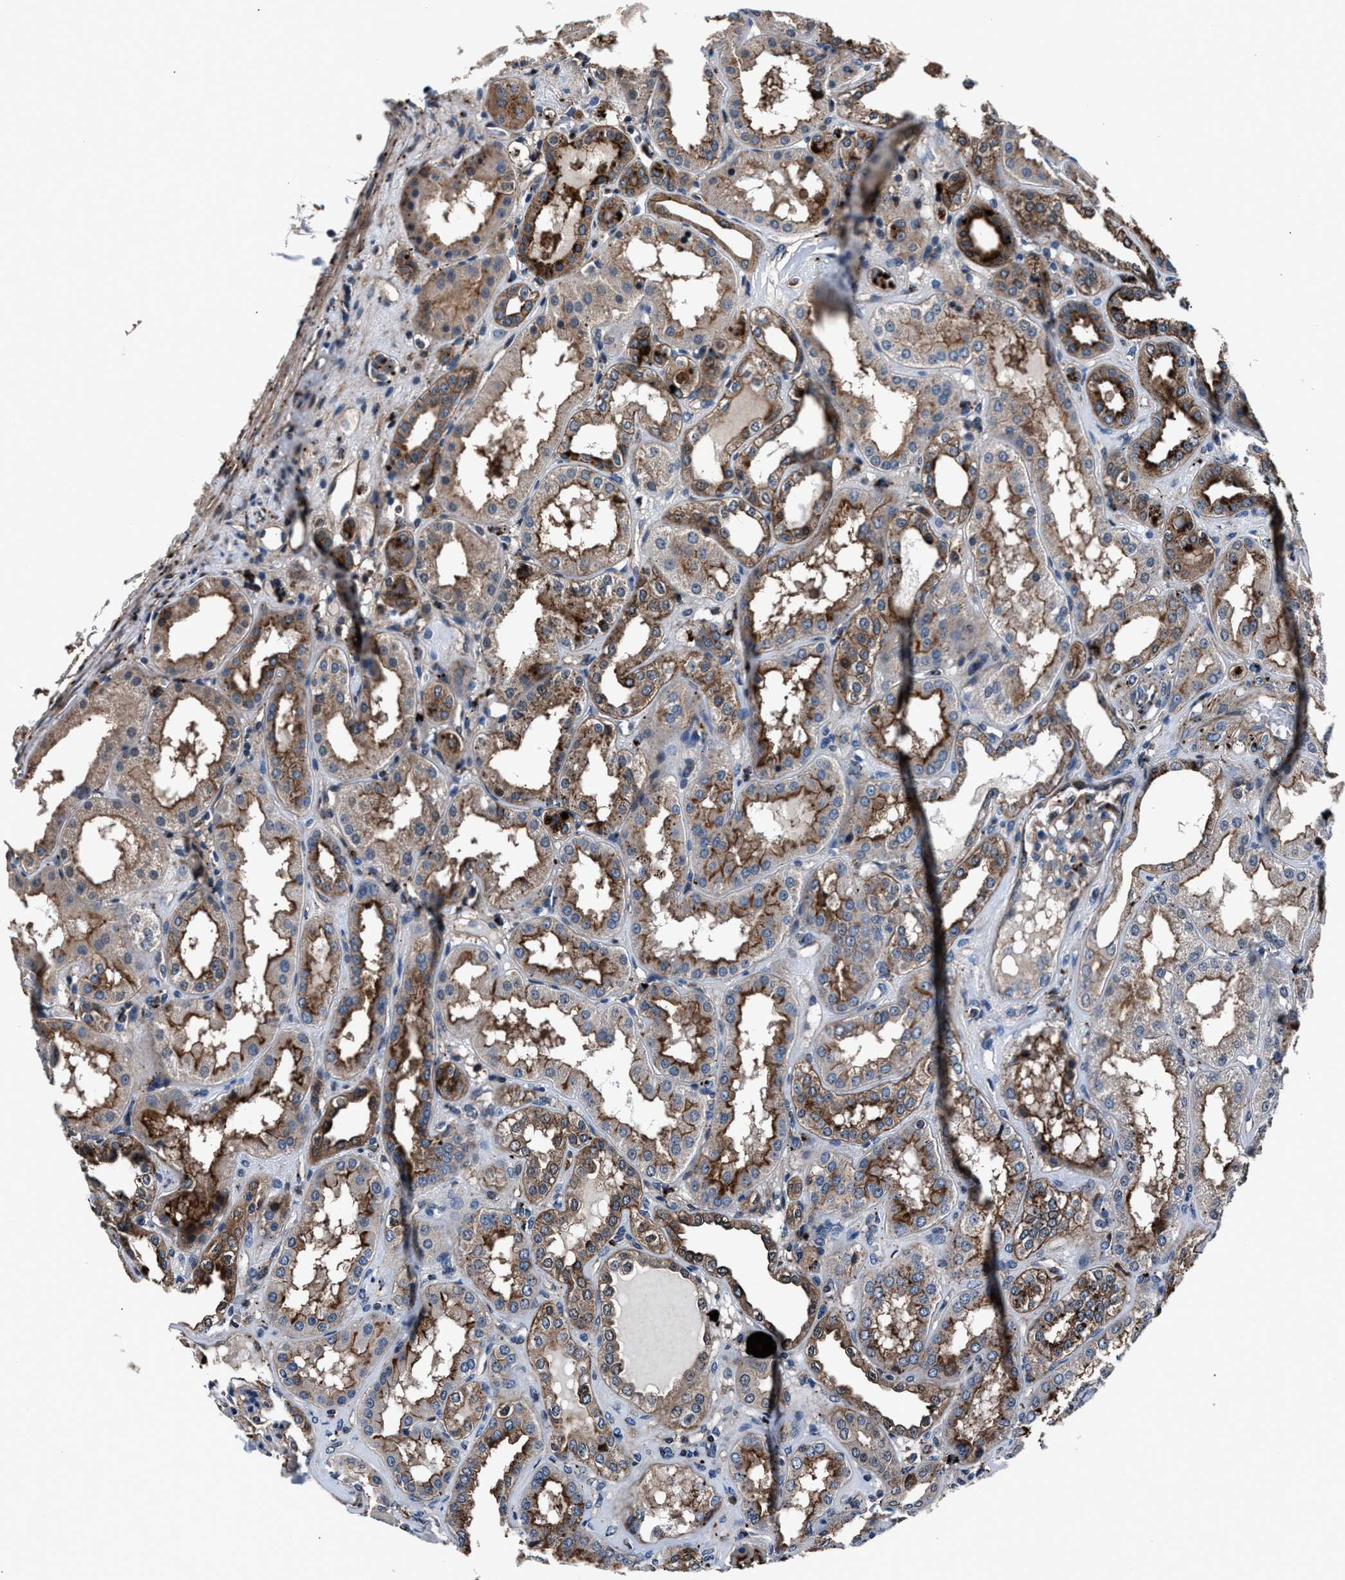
{"staining": {"intensity": "weak", "quantity": "<25%", "location": "cytoplasmic/membranous"}, "tissue": "kidney", "cell_type": "Cells in glomeruli", "image_type": "normal", "snomed": [{"axis": "morphology", "description": "Normal tissue, NOS"}, {"axis": "topography", "description": "Kidney"}], "caption": "An IHC micrograph of unremarkable kidney is shown. There is no staining in cells in glomeruli of kidney.", "gene": "MFSD11", "patient": {"sex": "female", "age": 56}}